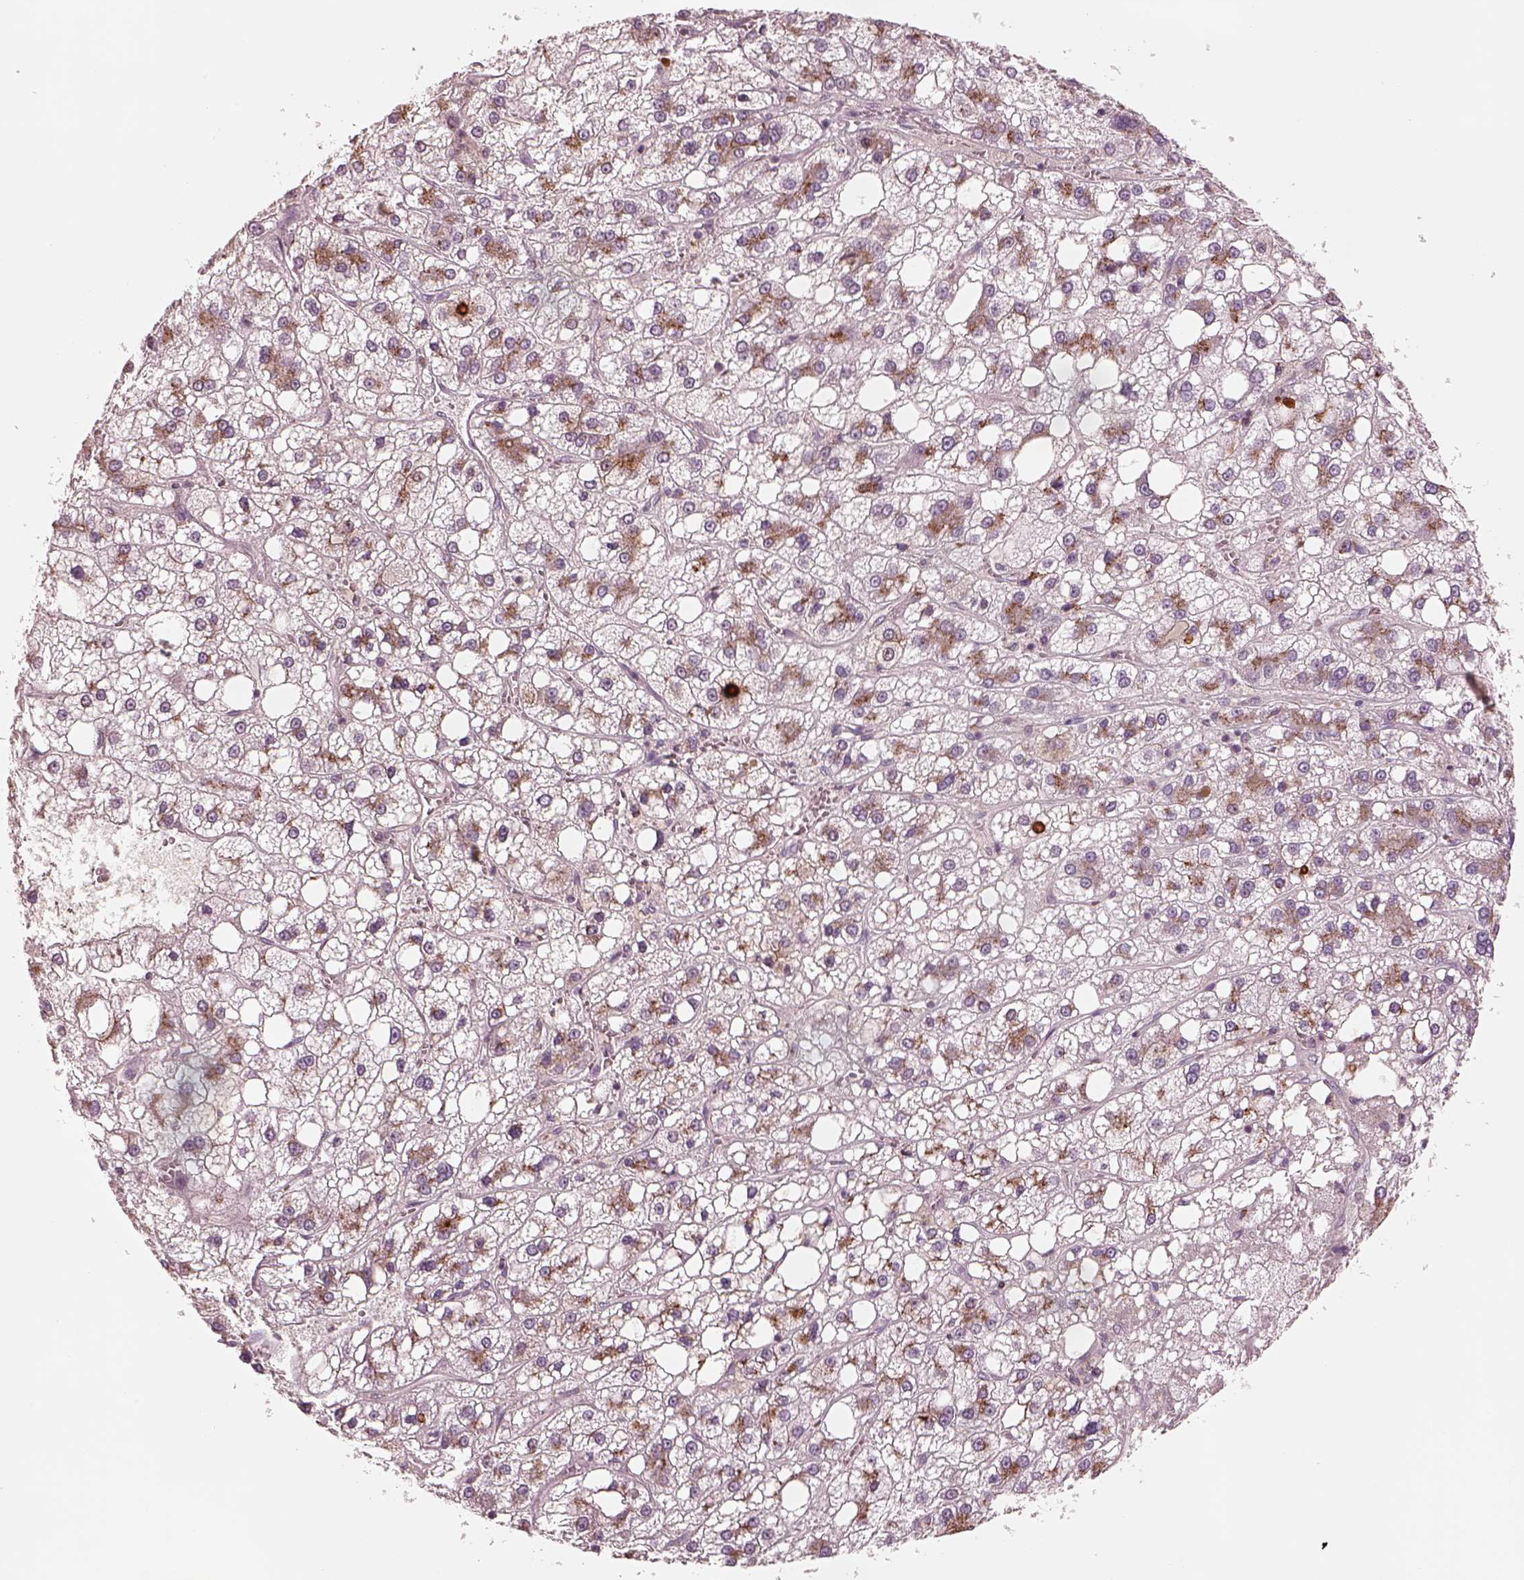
{"staining": {"intensity": "strong", "quantity": ">75%", "location": "cytoplasmic/membranous"}, "tissue": "liver cancer", "cell_type": "Tumor cells", "image_type": "cancer", "snomed": [{"axis": "morphology", "description": "Carcinoma, Hepatocellular, NOS"}, {"axis": "topography", "description": "Liver"}], "caption": "Brown immunohistochemical staining in hepatocellular carcinoma (liver) demonstrates strong cytoplasmic/membranous expression in approximately >75% of tumor cells.", "gene": "SDCBP2", "patient": {"sex": "male", "age": 73}}